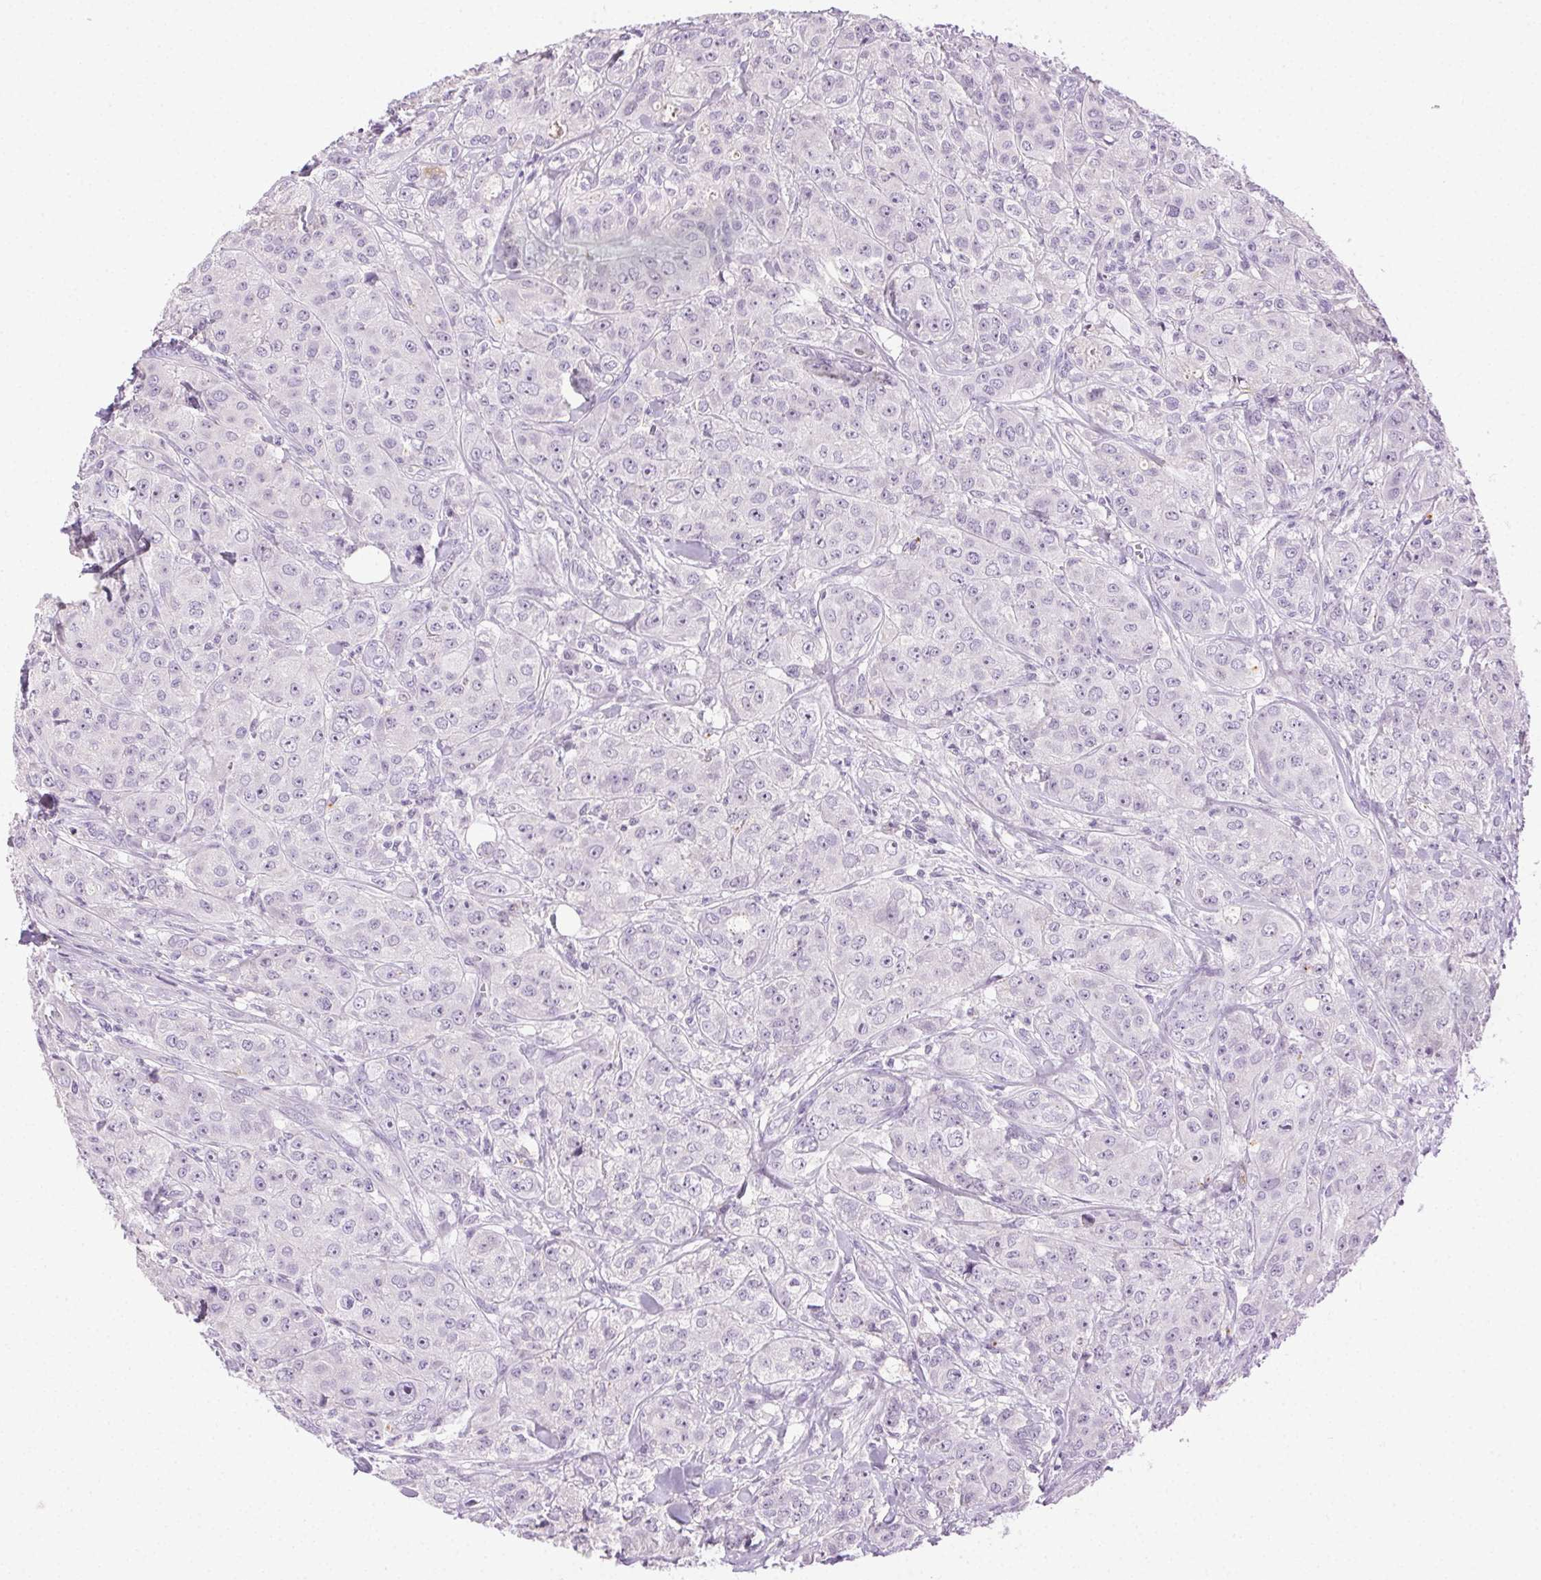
{"staining": {"intensity": "negative", "quantity": "none", "location": "none"}, "tissue": "breast cancer", "cell_type": "Tumor cells", "image_type": "cancer", "snomed": [{"axis": "morphology", "description": "Duct carcinoma"}, {"axis": "topography", "description": "Breast"}], "caption": "An image of human breast cancer (intraductal carcinoma) is negative for staining in tumor cells.", "gene": "BPIFB2", "patient": {"sex": "female", "age": 43}}